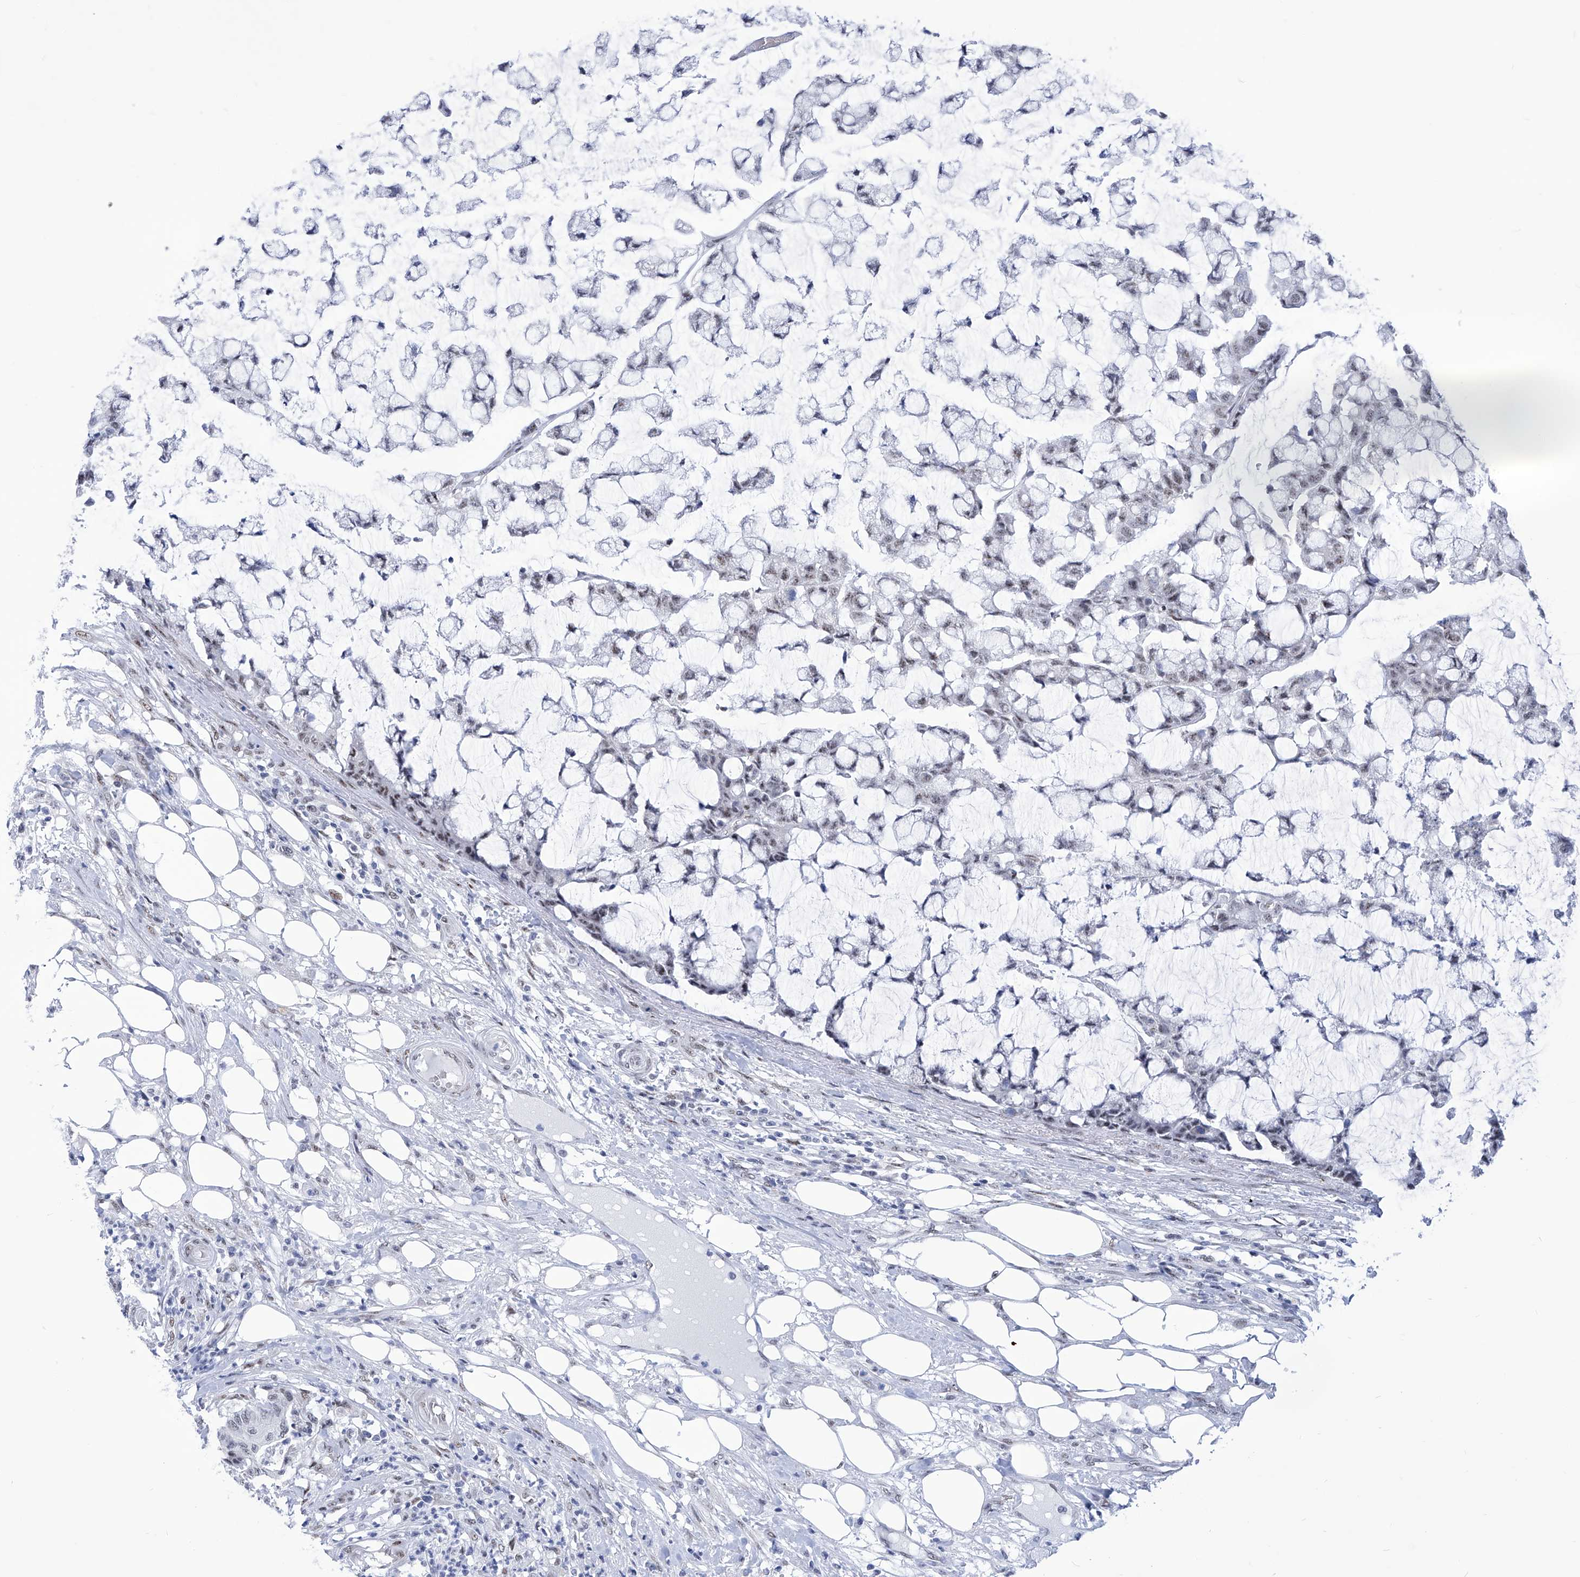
{"staining": {"intensity": "negative", "quantity": "none", "location": "none"}, "tissue": "colorectal cancer", "cell_type": "Tumor cells", "image_type": "cancer", "snomed": [{"axis": "morphology", "description": "Adenocarcinoma, NOS"}, {"axis": "topography", "description": "Colon"}], "caption": "There is no significant staining in tumor cells of colorectal adenocarcinoma.", "gene": "SART1", "patient": {"sex": "female", "age": 84}}